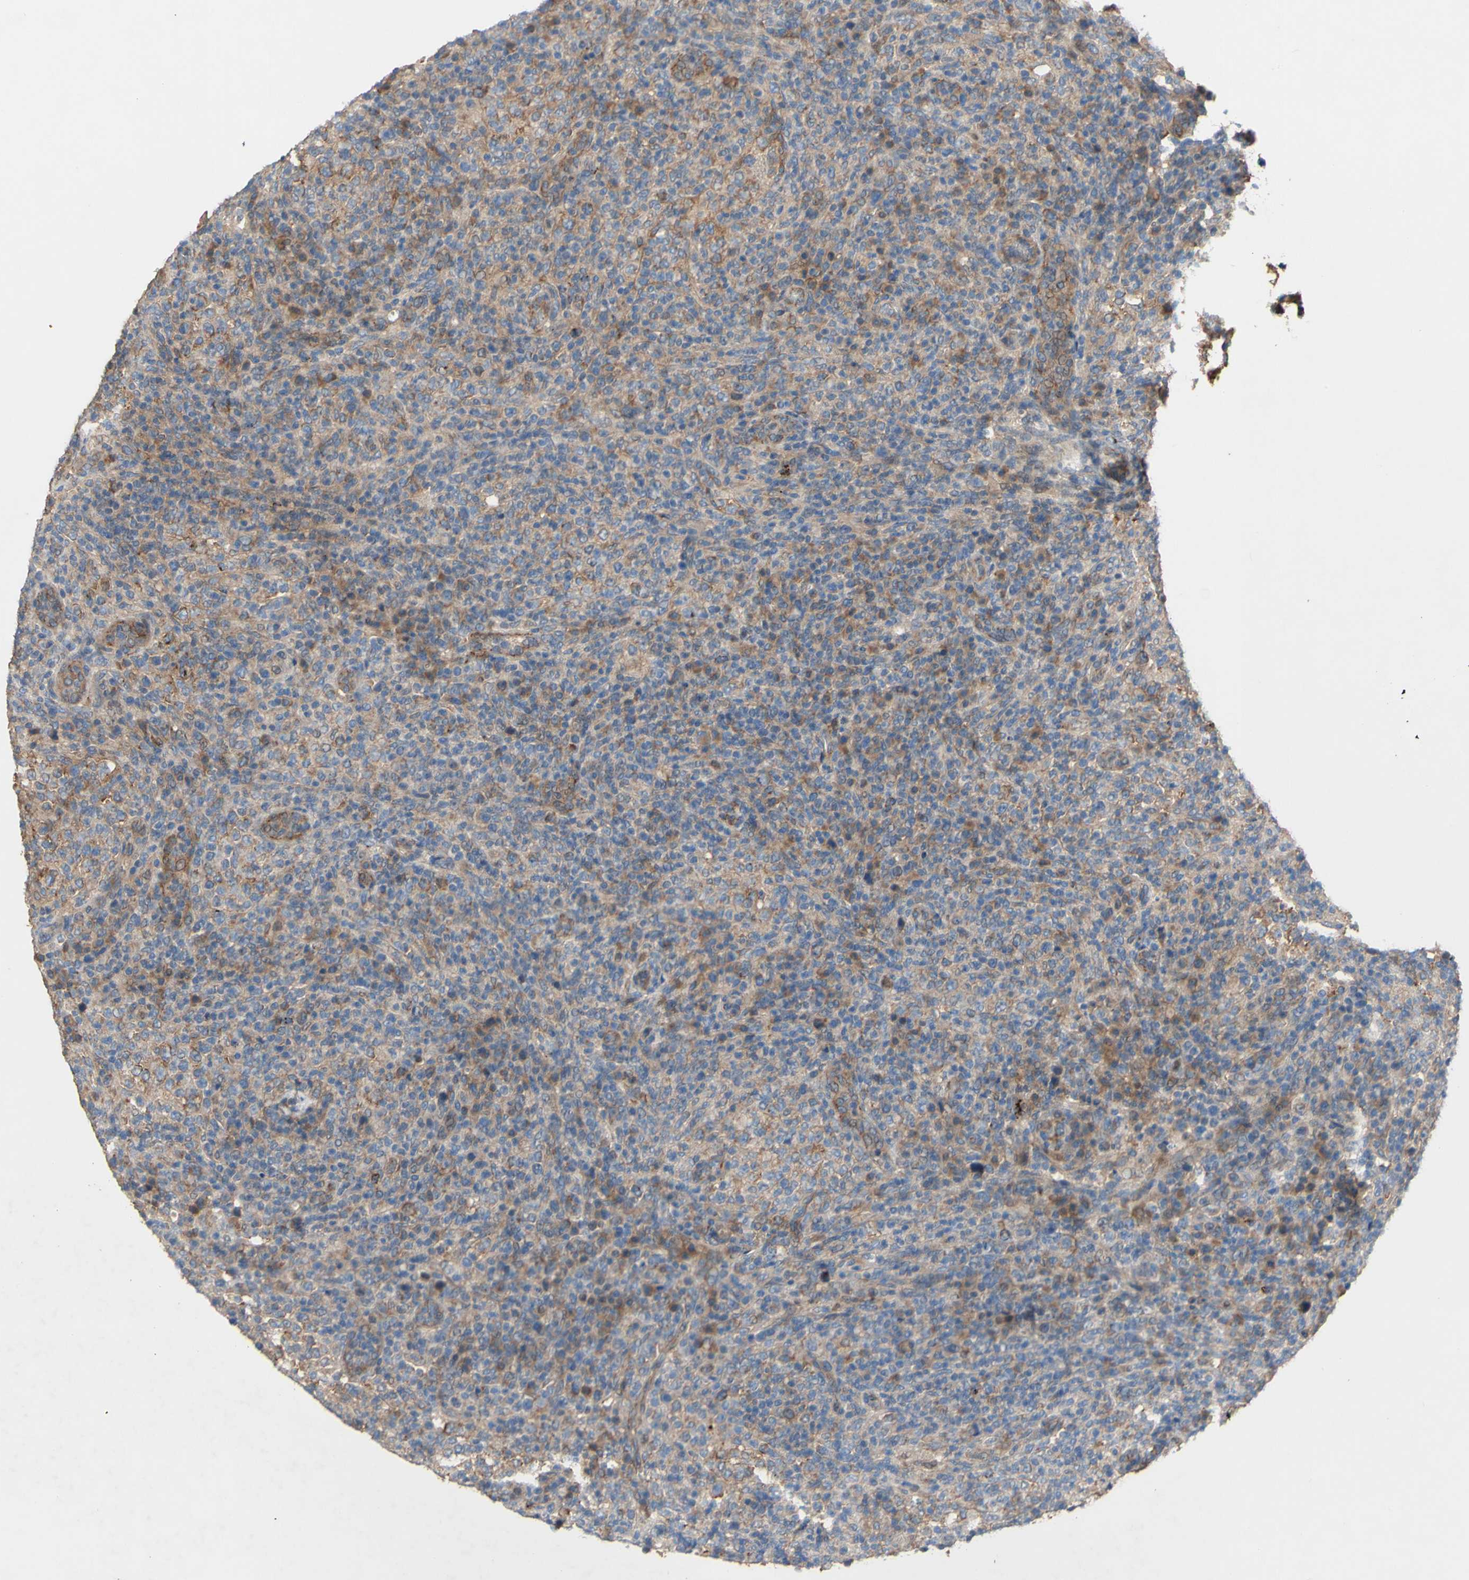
{"staining": {"intensity": "moderate", "quantity": "<25%", "location": "cytoplasmic/membranous"}, "tissue": "lymphoma", "cell_type": "Tumor cells", "image_type": "cancer", "snomed": [{"axis": "morphology", "description": "Malignant lymphoma, non-Hodgkin's type, High grade"}, {"axis": "topography", "description": "Lymph node"}], "caption": "An image showing moderate cytoplasmic/membranous expression in approximately <25% of tumor cells in high-grade malignant lymphoma, non-Hodgkin's type, as visualized by brown immunohistochemical staining.", "gene": "PDGFB", "patient": {"sex": "female", "age": 76}}